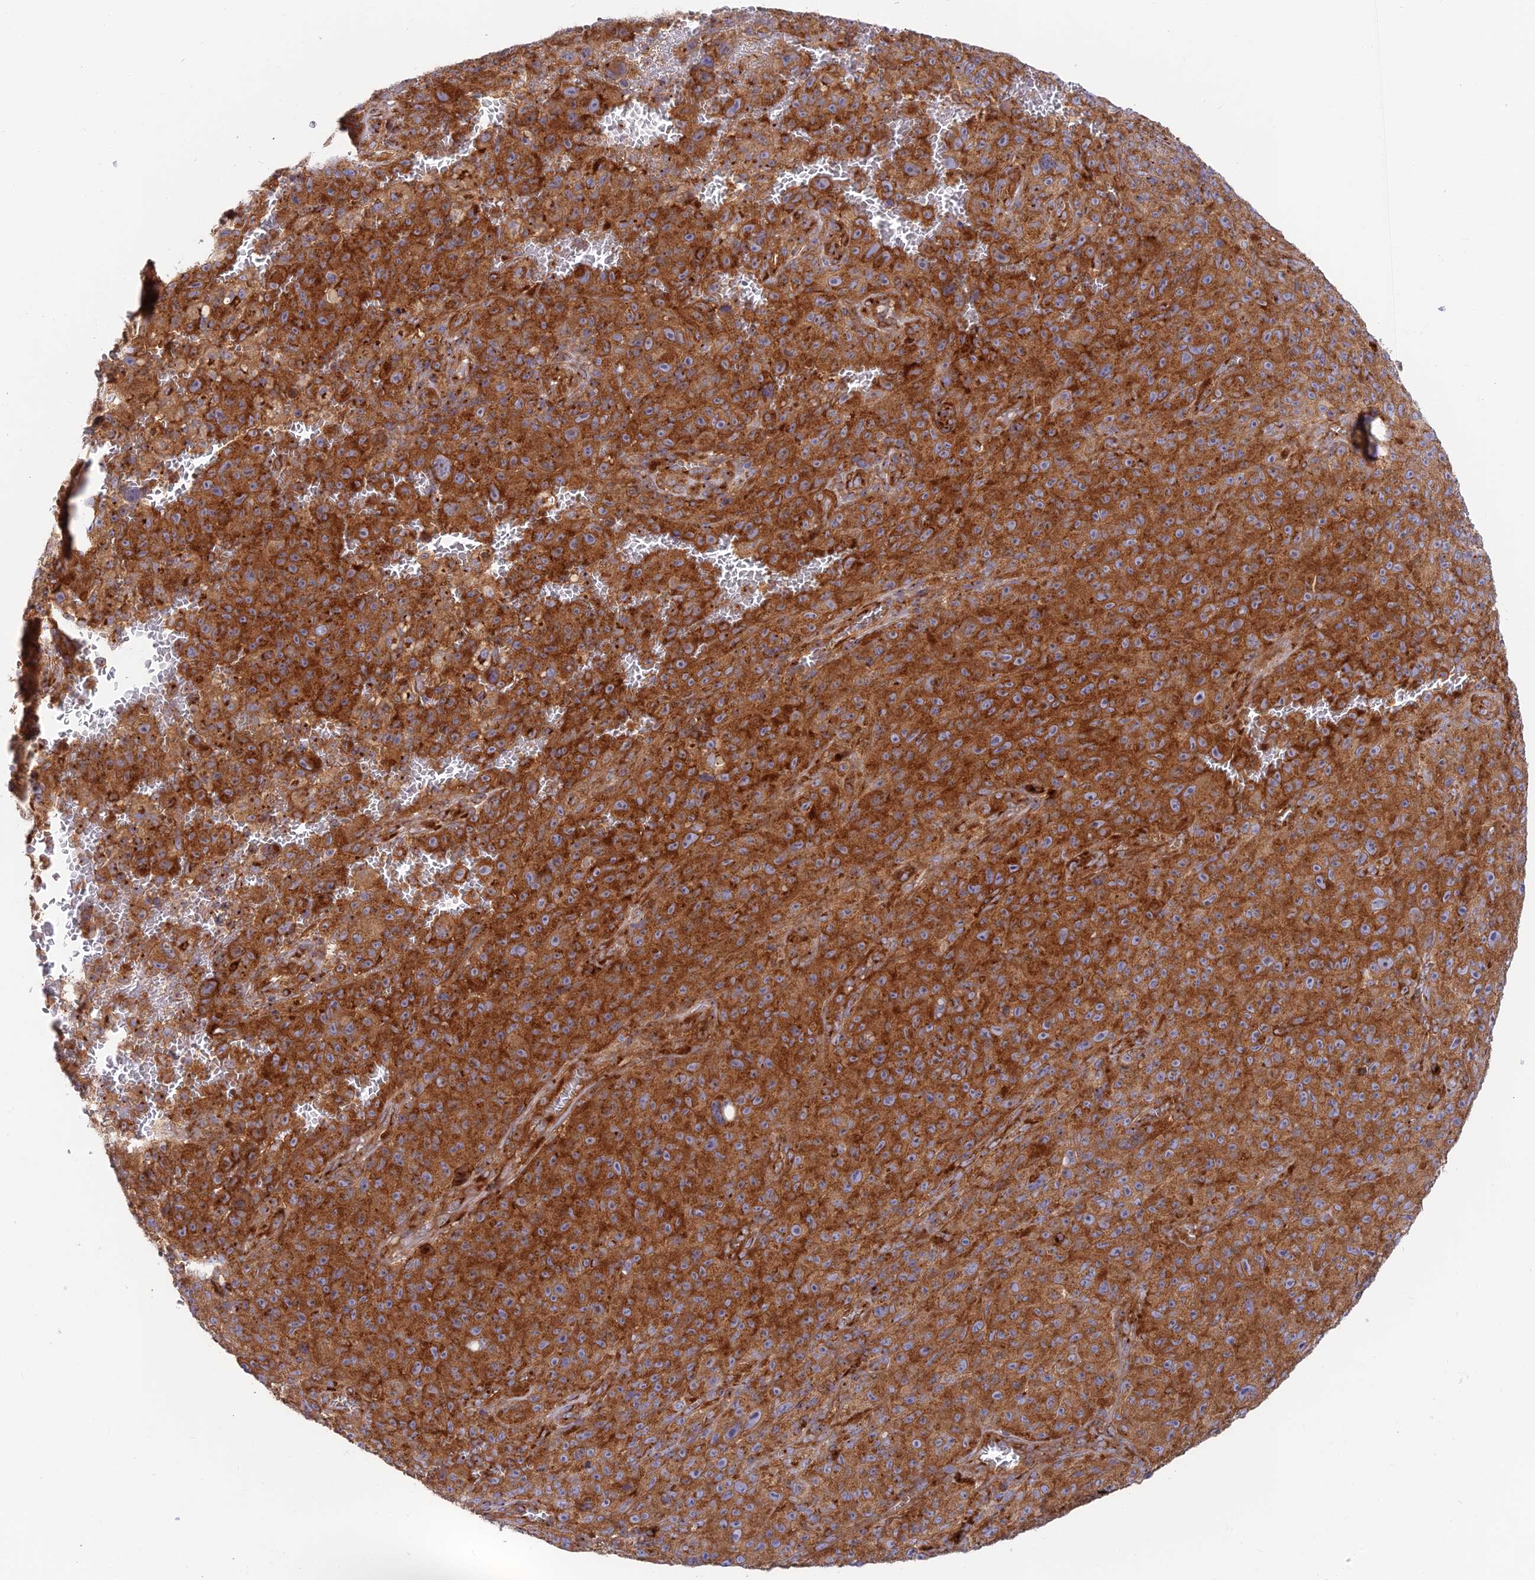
{"staining": {"intensity": "strong", "quantity": ">75%", "location": "cytoplasmic/membranous"}, "tissue": "melanoma", "cell_type": "Tumor cells", "image_type": "cancer", "snomed": [{"axis": "morphology", "description": "Malignant melanoma, NOS"}, {"axis": "topography", "description": "Skin"}], "caption": "A brown stain shows strong cytoplasmic/membranous staining of a protein in malignant melanoma tumor cells. (DAB (3,3'-diaminobenzidine) IHC with brightfield microscopy, high magnification).", "gene": "GOLGA3", "patient": {"sex": "female", "age": 82}}